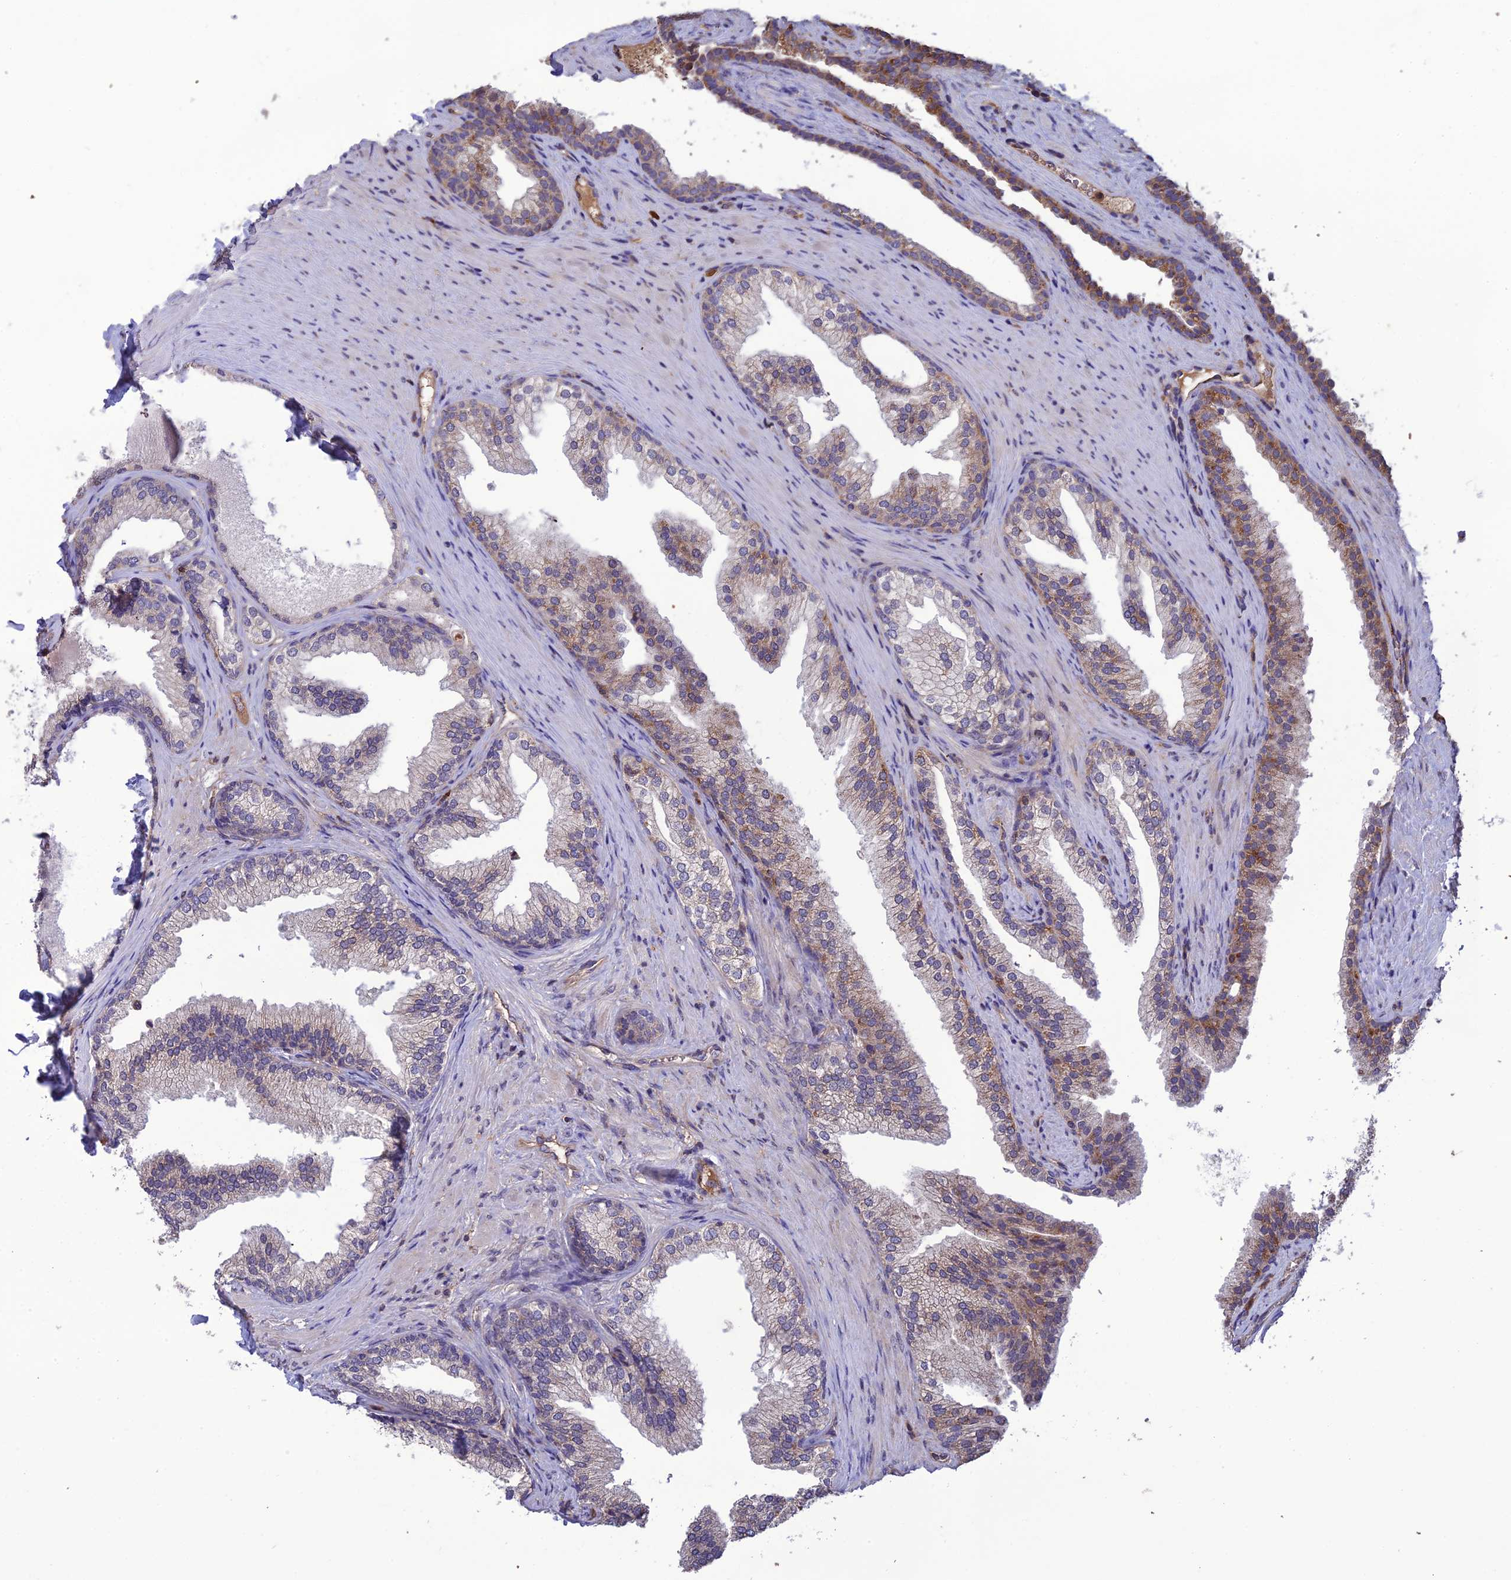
{"staining": {"intensity": "moderate", "quantity": "25%-75%", "location": "cytoplasmic/membranous"}, "tissue": "prostate", "cell_type": "Glandular cells", "image_type": "normal", "snomed": [{"axis": "morphology", "description": "Normal tissue, NOS"}, {"axis": "topography", "description": "Prostate"}], "caption": "This histopathology image displays immunohistochemistry (IHC) staining of unremarkable human prostate, with medium moderate cytoplasmic/membranous expression in approximately 25%-75% of glandular cells.", "gene": "MIOS", "patient": {"sex": "male", "age": 76}}